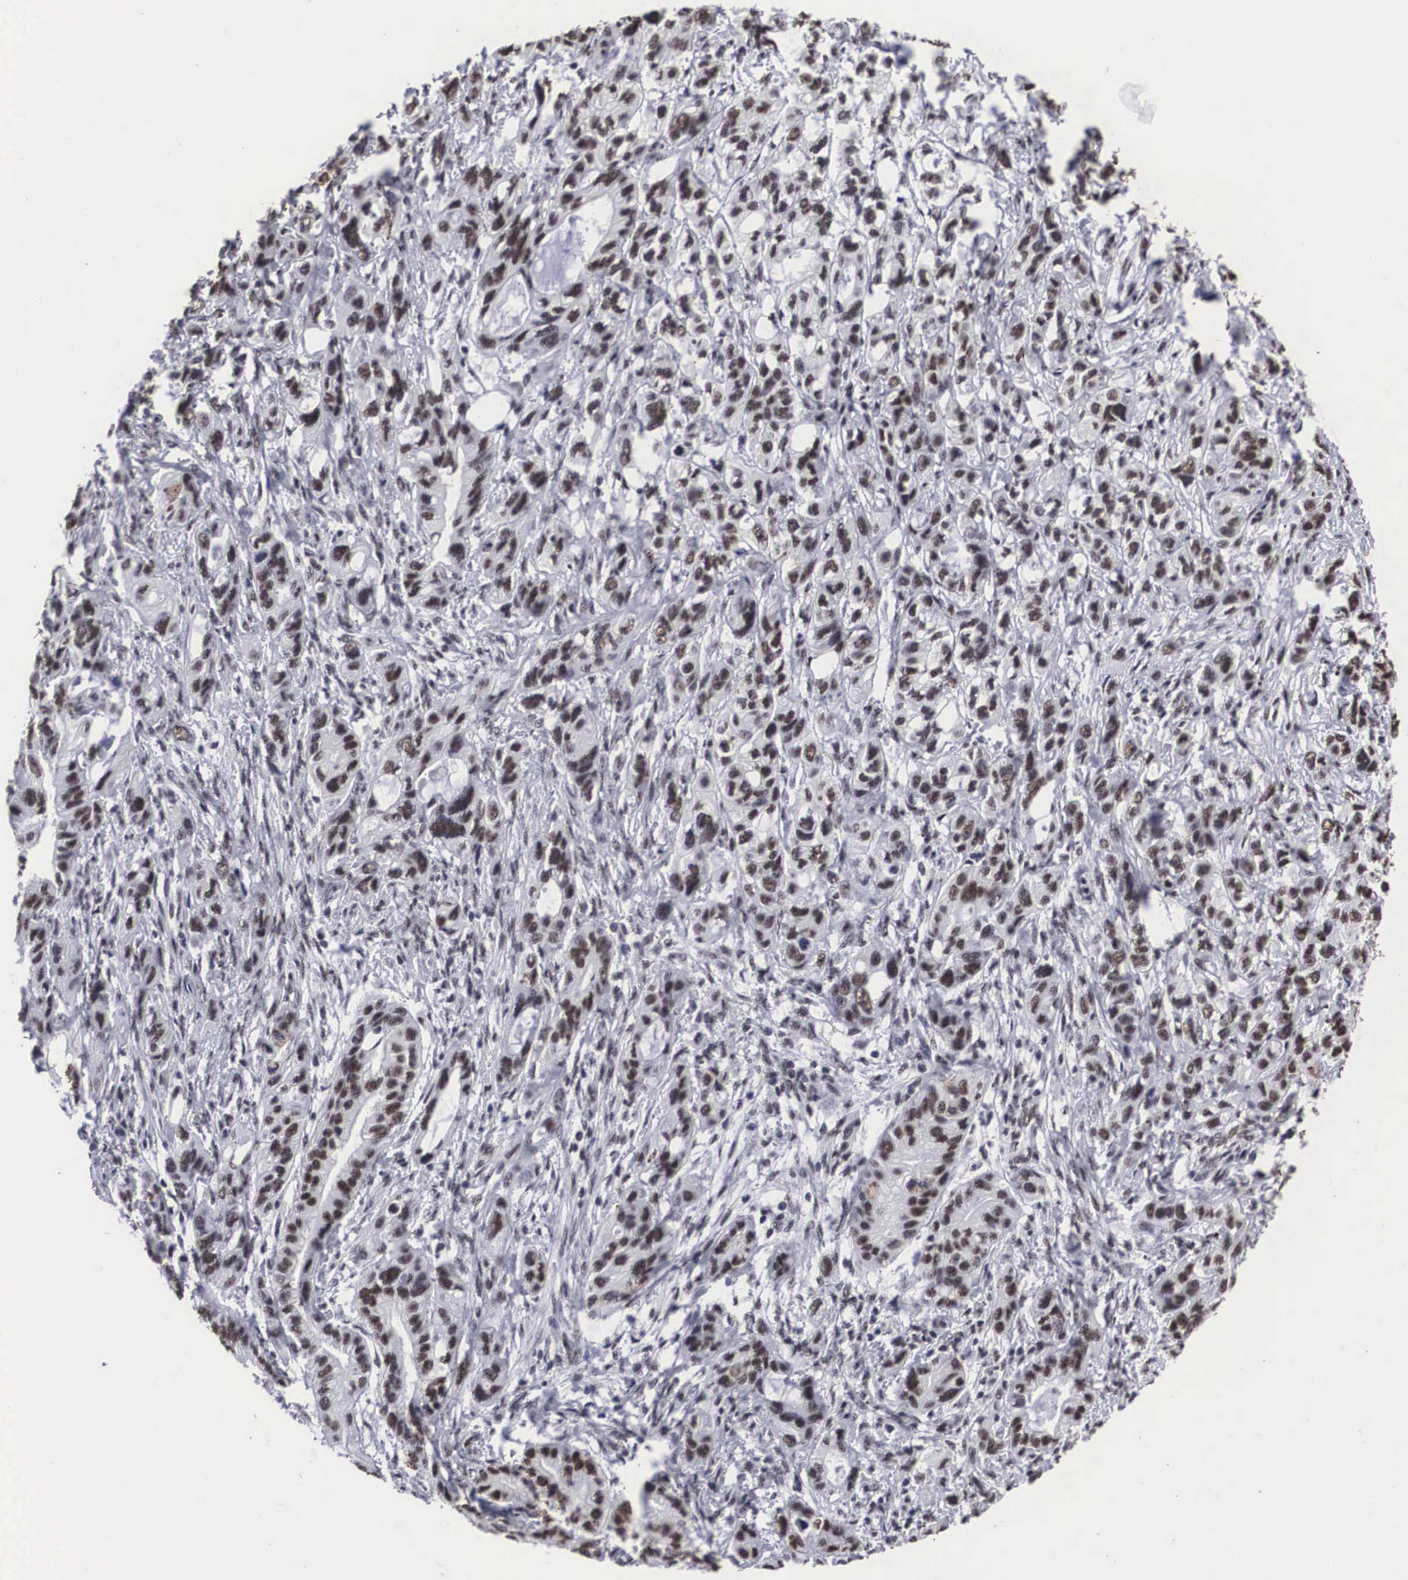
{"staining": {"intensity": "moderate", "quantity": ">75%", "location": "nuclear"}, "tissue": "stomach cancer", "cell_type": "Tumor cells", "image_type": "cancer", "snomed": [{"axis": "morphology", "description": "Adenocarcinoma, NOS"}, {"axis": "topography", "description": "Stomach, upper"}], "caption": "Protein analysis of stomach adenocarcinoma tissue exhibits moderate nuclear positivity in about >75% of tumor cells. The staining was performed using DAB (3,3'-diaminobenzidine), with brown indicating positive protein expression. Nuclei are stained blue with hematoxylin.", "gene": "ACIN1", "patient": {"sex": "male", "age": 47}}